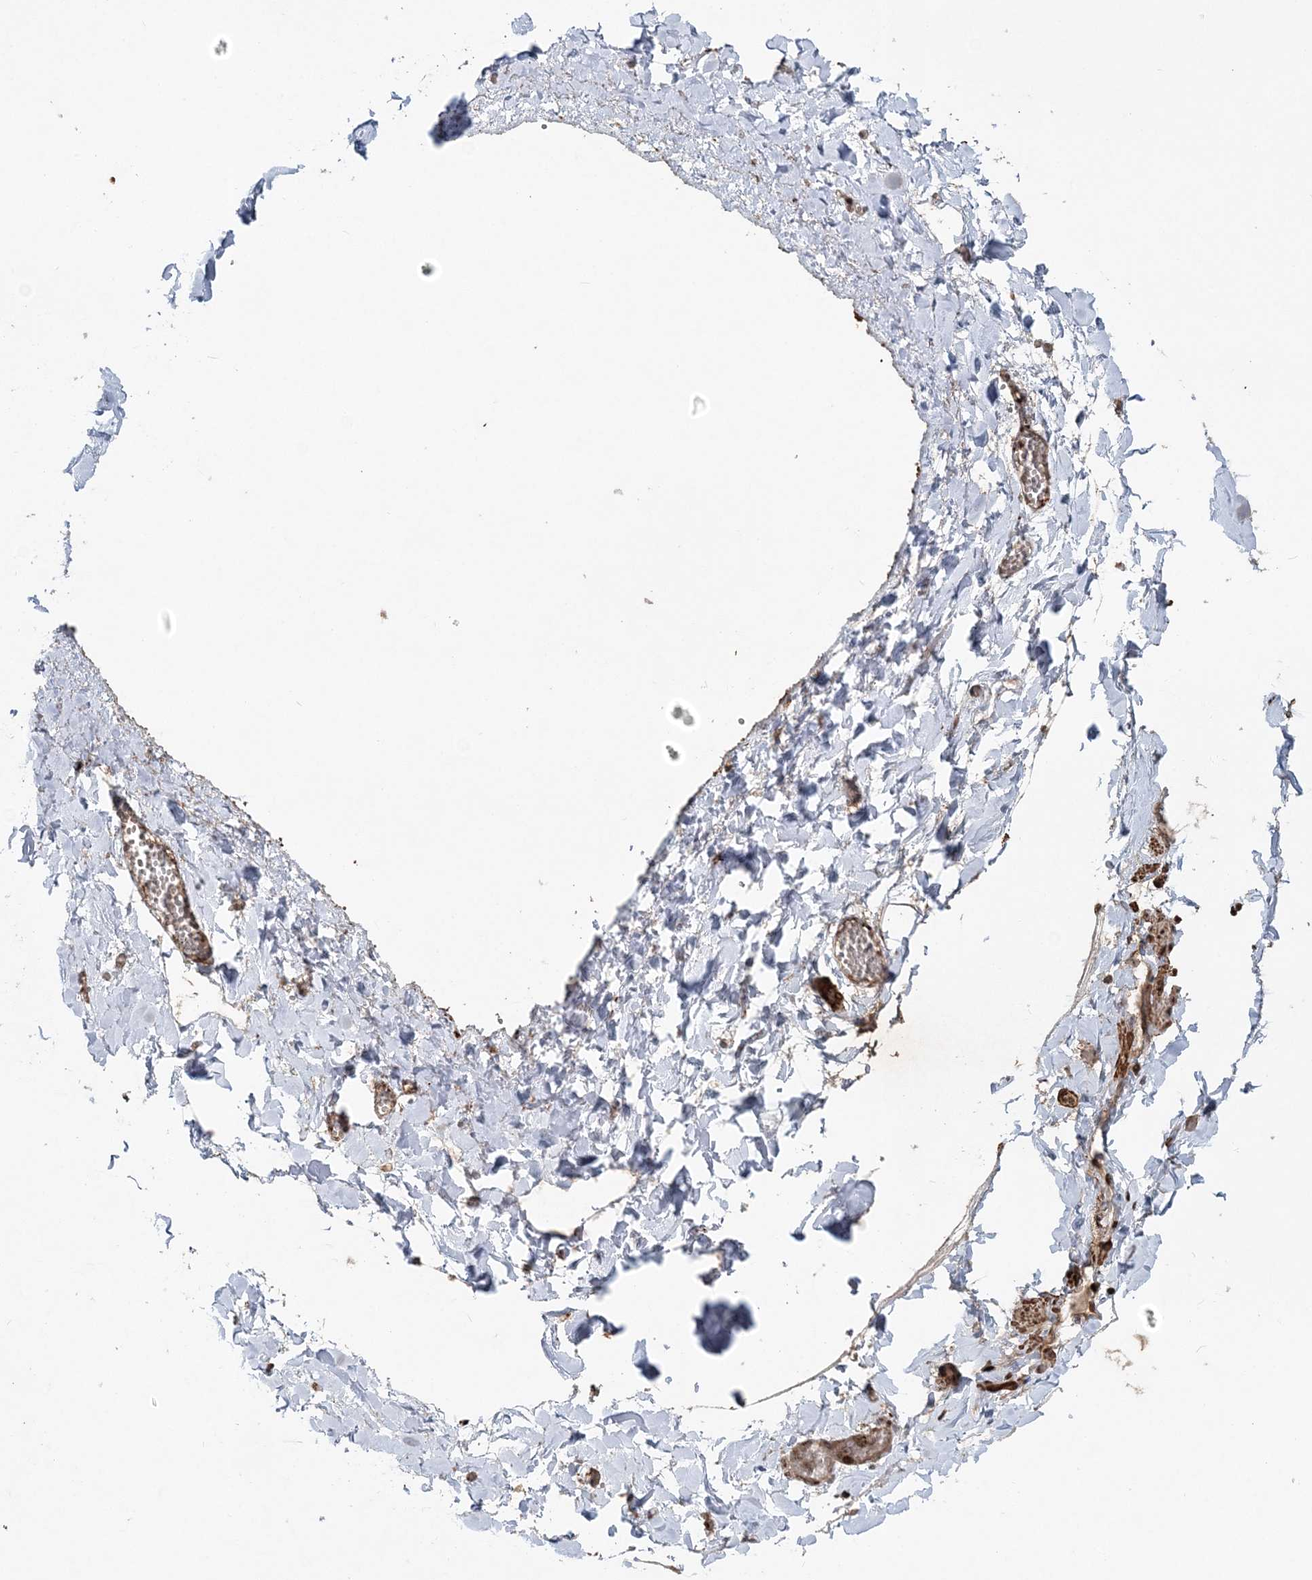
{"staining": {"intensity": "strong", "quantity": ">75%", "location": "cytoplasmic/membranous,nuclear"}, "tissue": "soft tissue", "cell_type": "Chondrocytes", "image_type": "normal", "snomed": [{"axis": "morphology", "description": "Normal tissue, NOS"}, {"axis": "topography", "description": "Gallbladder"}, {"axis": "topography", "description": "Peripheral nerve tissue"}], "caption": "Immunohistochemistry (DAB (3,3'-diaminobenzidine)) staining of normal human soft tissue reveals strong cytoplasmic/membranous,nuclear protein positivity in about >75% of chondrocytes. (brown staining indicates protein expression, while blue staining denotes nuclei).", "gene": "EXOSC8", "patient": {"sex": "male", "age": 38}}